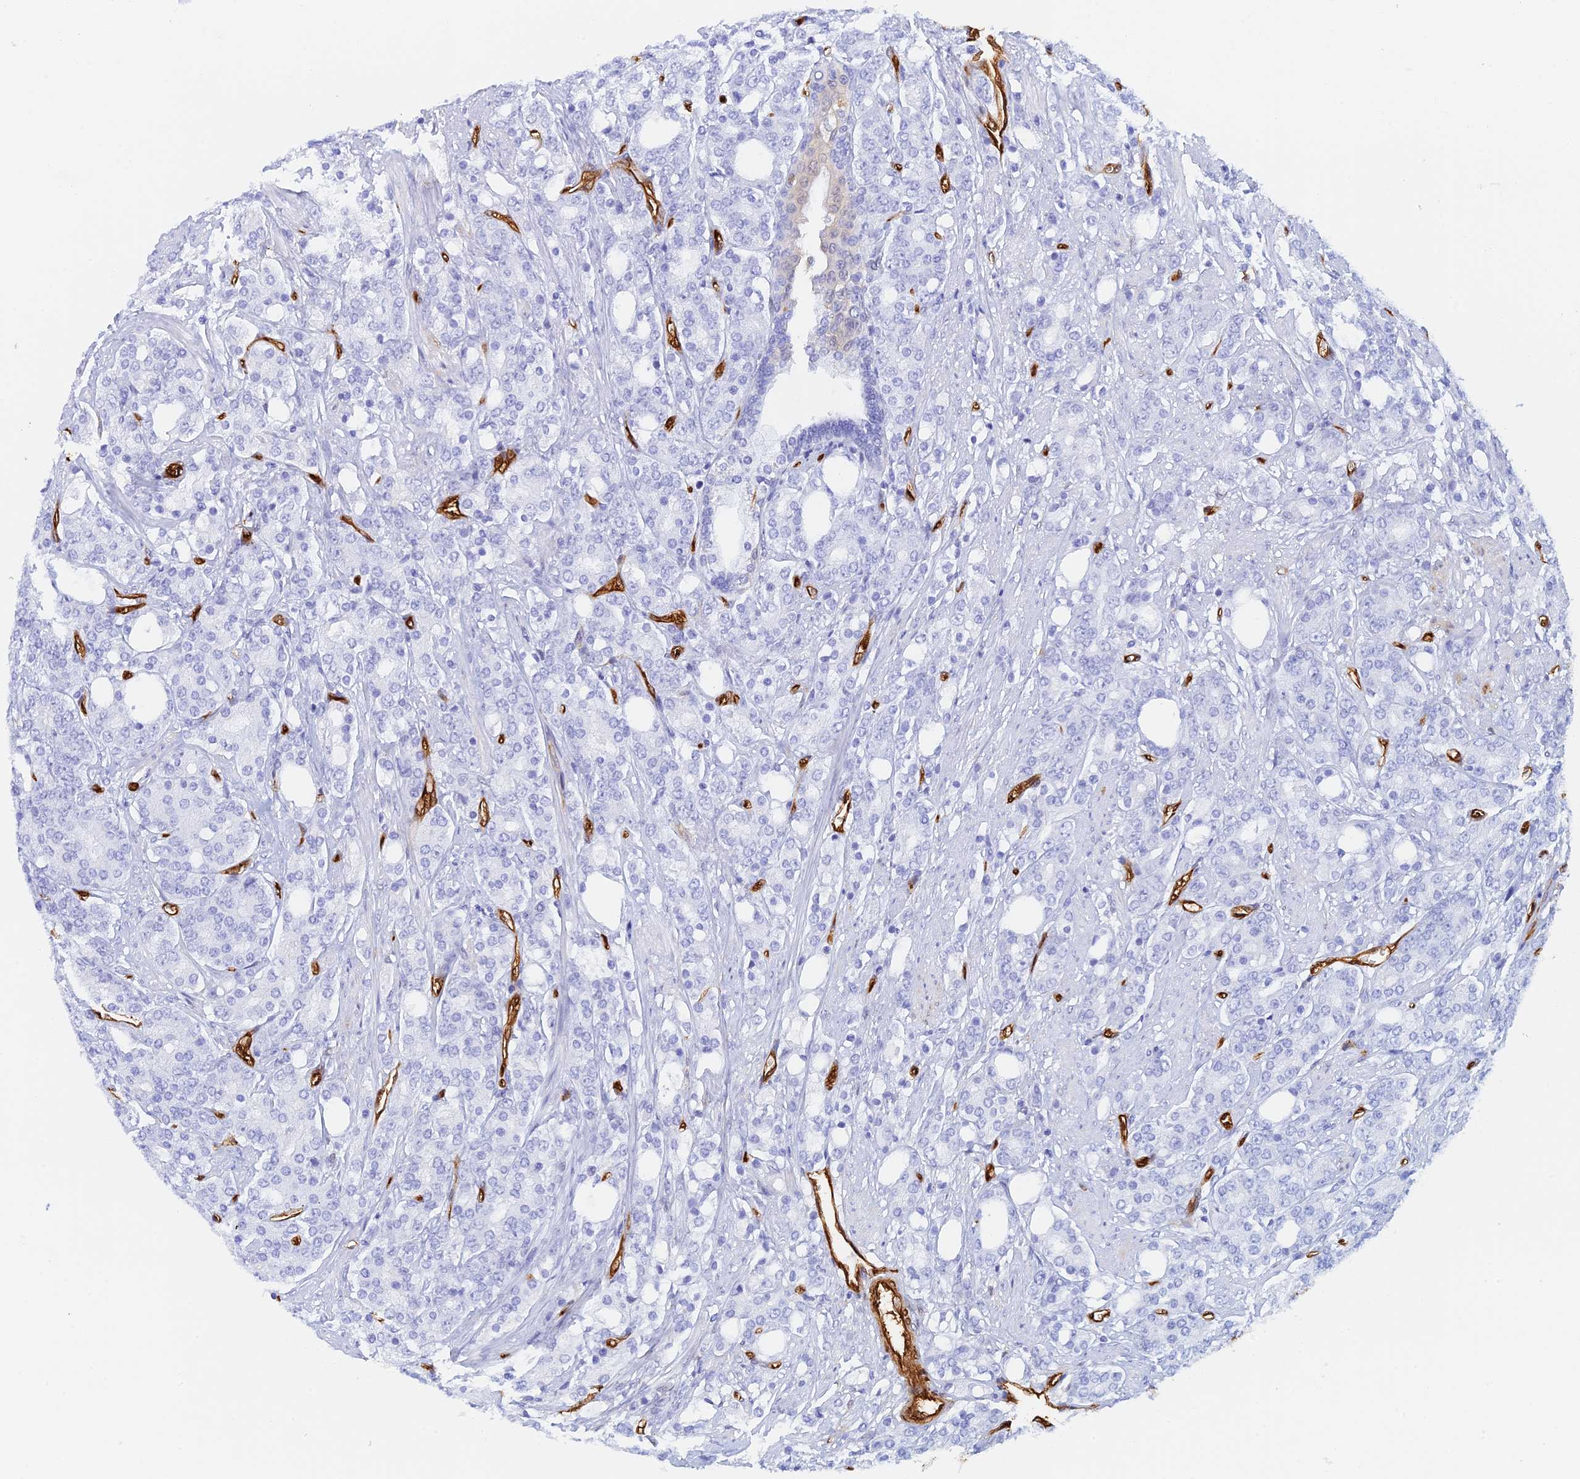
{"staining": {"intensity": "negative", "quantity": "none", "location": "none"}, "tissue": "prostate cancer", "cell_type": "Tumor cells", "image_type": "cancer", "snomed": [{"axis": "morphology", "description": "Adenocarcinoma, High grade"}, {"axis": "topography", "description": "Prostate"}], "caption": "Immunohistochemistry (IHC) of prostate cancer shows no staining in tumor cells. (Brightfield microscopy of DAB immunohistochemistry at high magnification).", "gene": "CRIP2", "patient": {"sex": "male", "age": 62}}